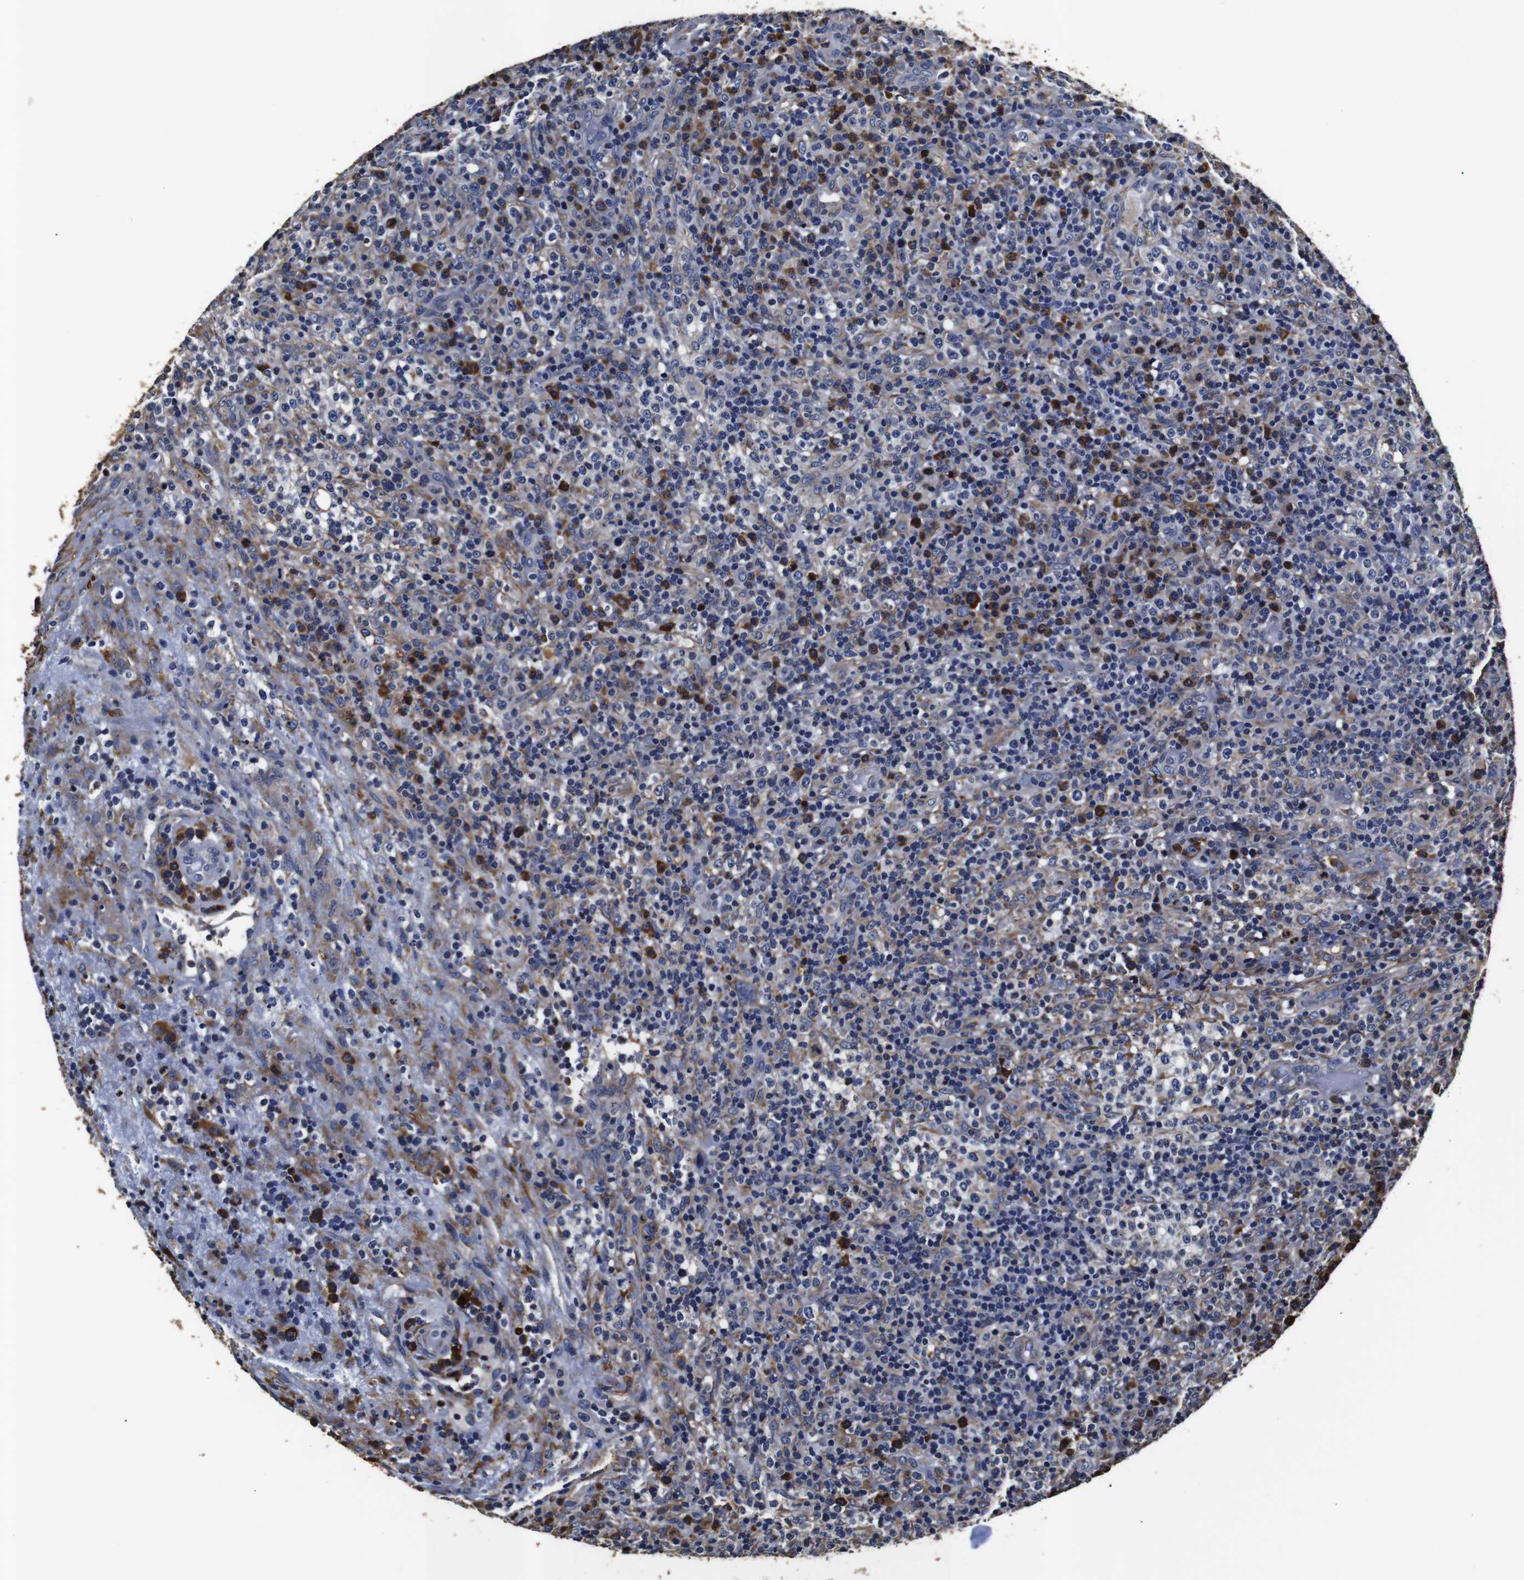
{"staining": {"intensity": "moderate", "quantity": "25%-75%", "location": "cytoplasmic/membranous"}, "tissue": "lymphoma", "cell_type": "Tumor cells", "image_type": "cancer", "snomed": [{"axis": "morphology", "description": "Malignant lymphoma, non-Hodgkin's type, High grade"}, {"axis": "topography", "description": "Lymph node"}], "caption": "This micrograph displays immunohistochemistry staining of human lymphoma, with medium moderate cytoplasmic/membranous staining in about 25%-75% of tumor cells.", "gene": "PPIB", "patient": {"sex": "female", "age": 76}}